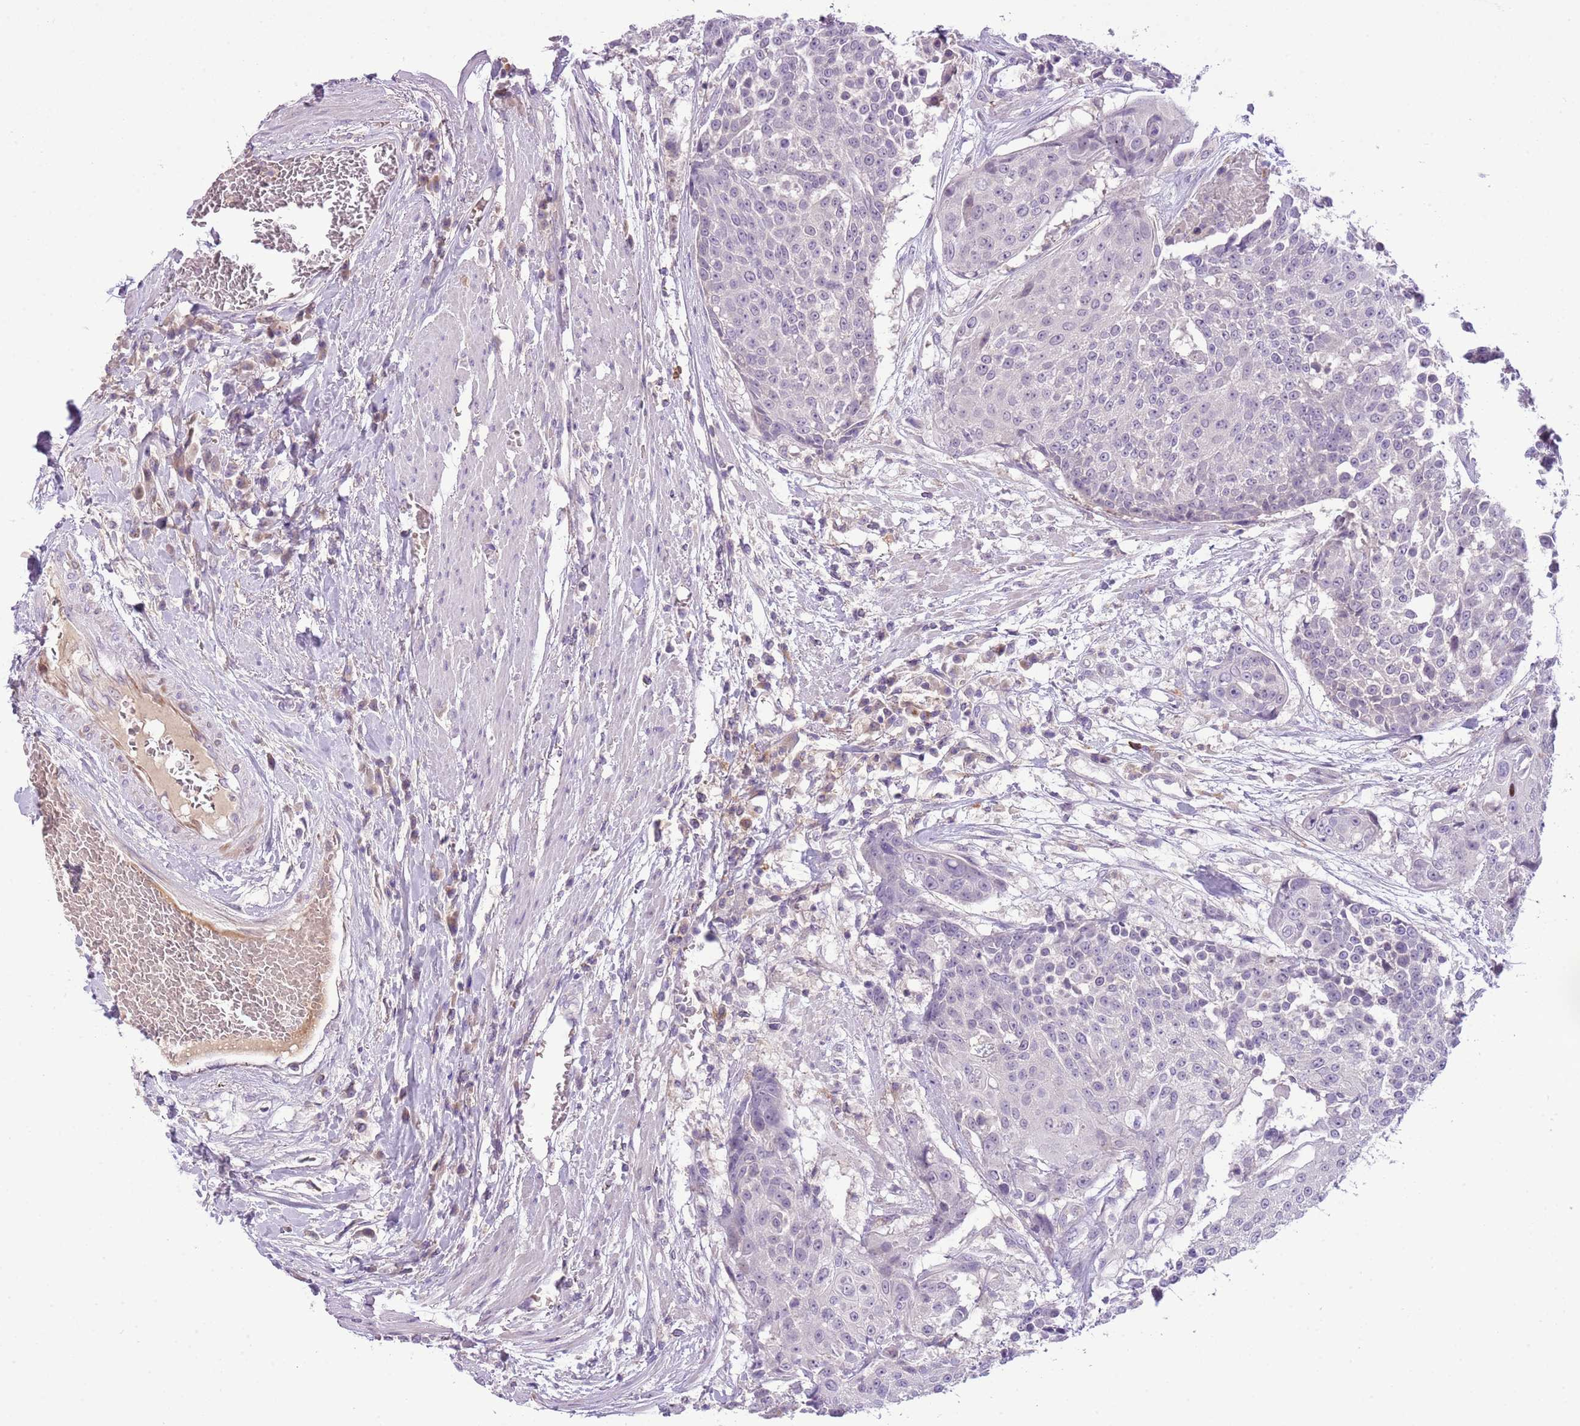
{"staining": {"intensity": "negative", "quantity": "none", "location": "none"}, "tissue": "urothelial cancer", "cell_type": "Tumor cells", "image_type": "cancer", "snomed": [{"axis": "morphology", "description": "Urothelial carcinoma, High grade"}, {"axis": "topography", "description": "Urinary bladder"}], "caption": "The IHC image has no significant positivity in tumor cells of urothelial cancer tissue.", "gene": "SCAMP5", "patient": {"sex": "female", "age": 63}}